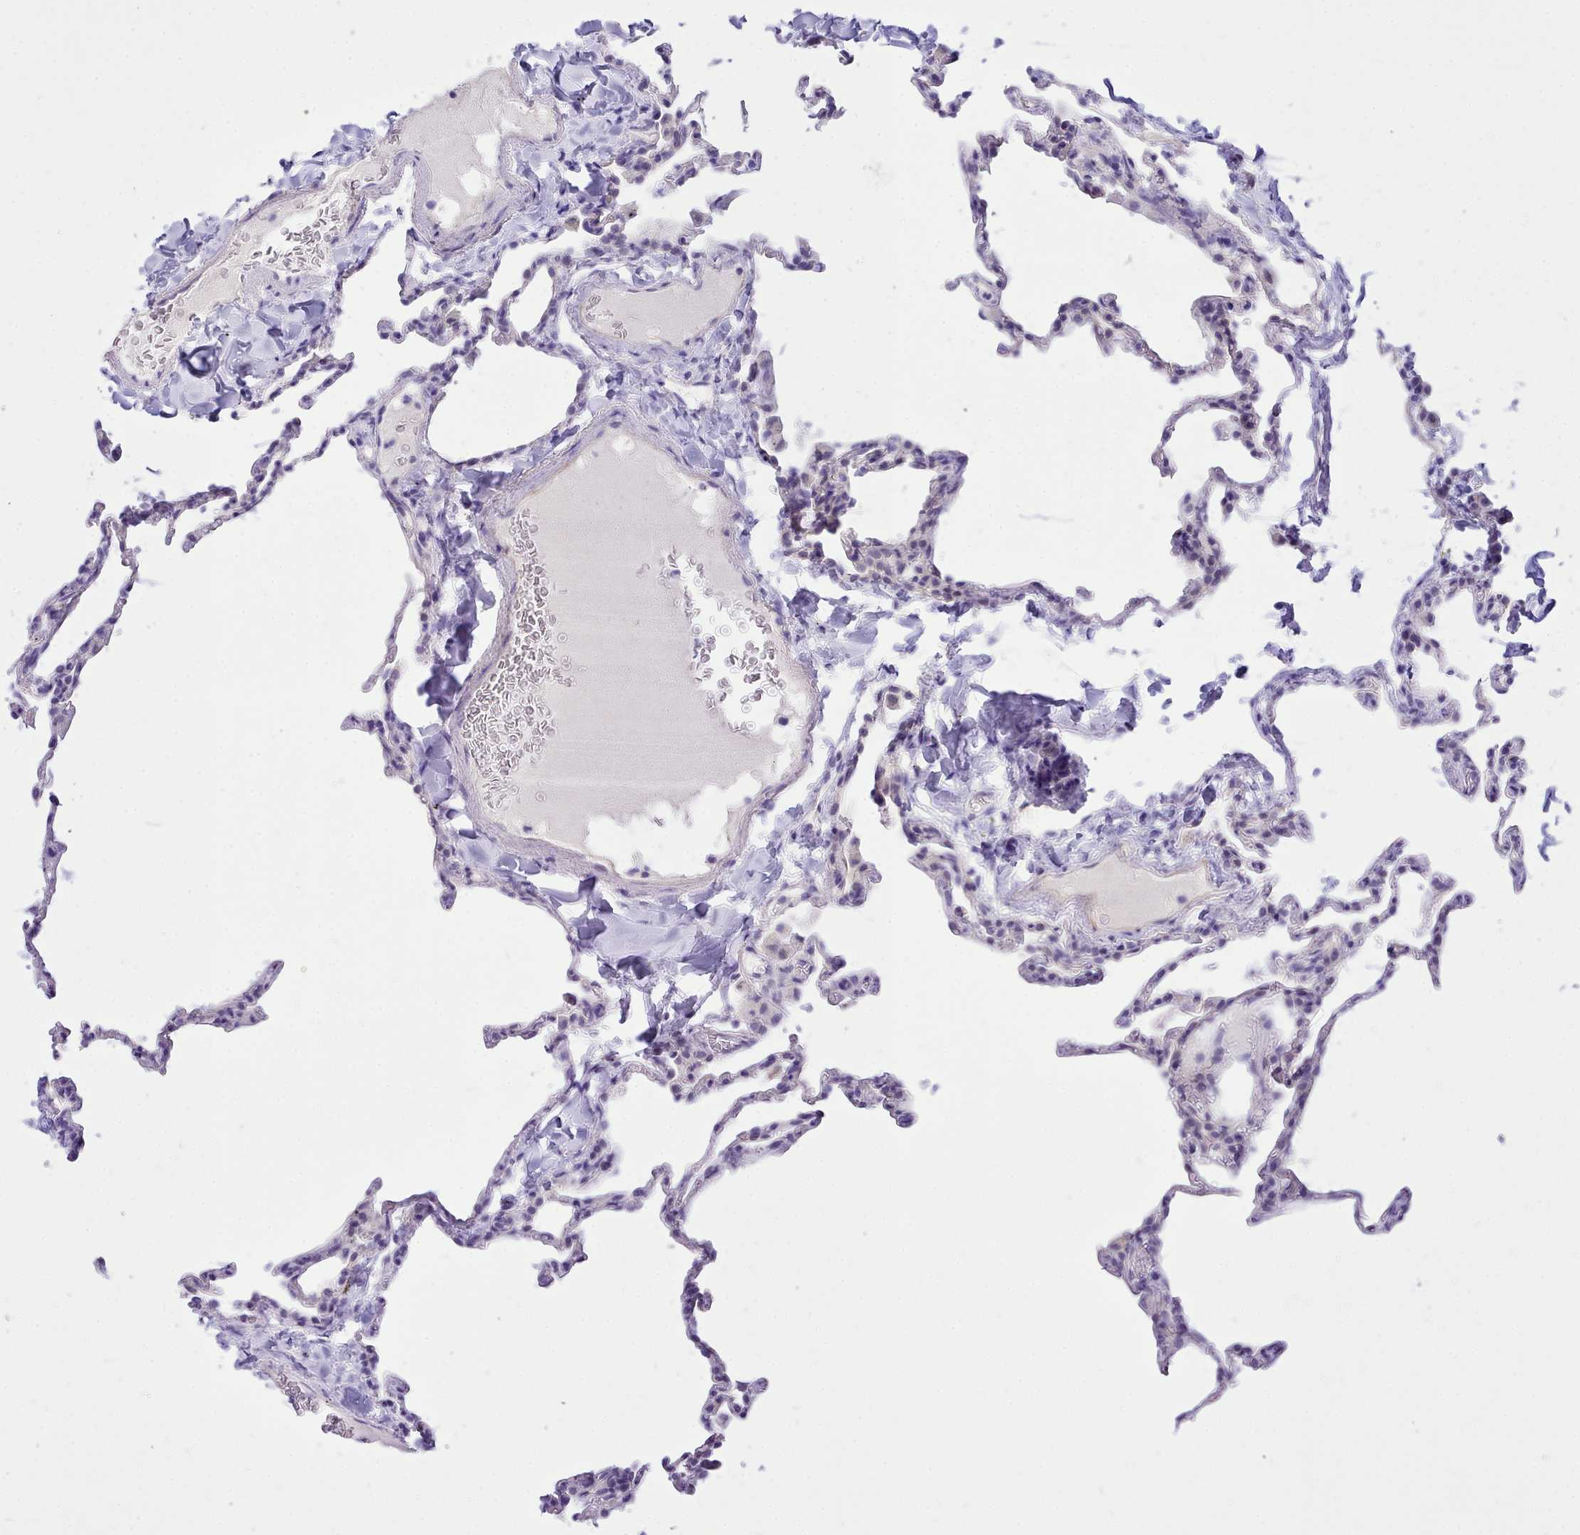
{"staining": {"intensity": "negative", "quantity": "none", "location": "none"}, "tissue": "lung", "cell_type": "Alveolar cells", "image_type": "normal", "snomed": [{"axis": "morphology", "description": "Normal tissue, NOS"}, {"axis": "topography", "description": "Lung"}], "caption": "Alveolar cells show no significant protein positivity in benign lung. Nuclei are stained in blue.", "gene": "LRRC37A2", "patient": {"sex": "male", "age": 20}}